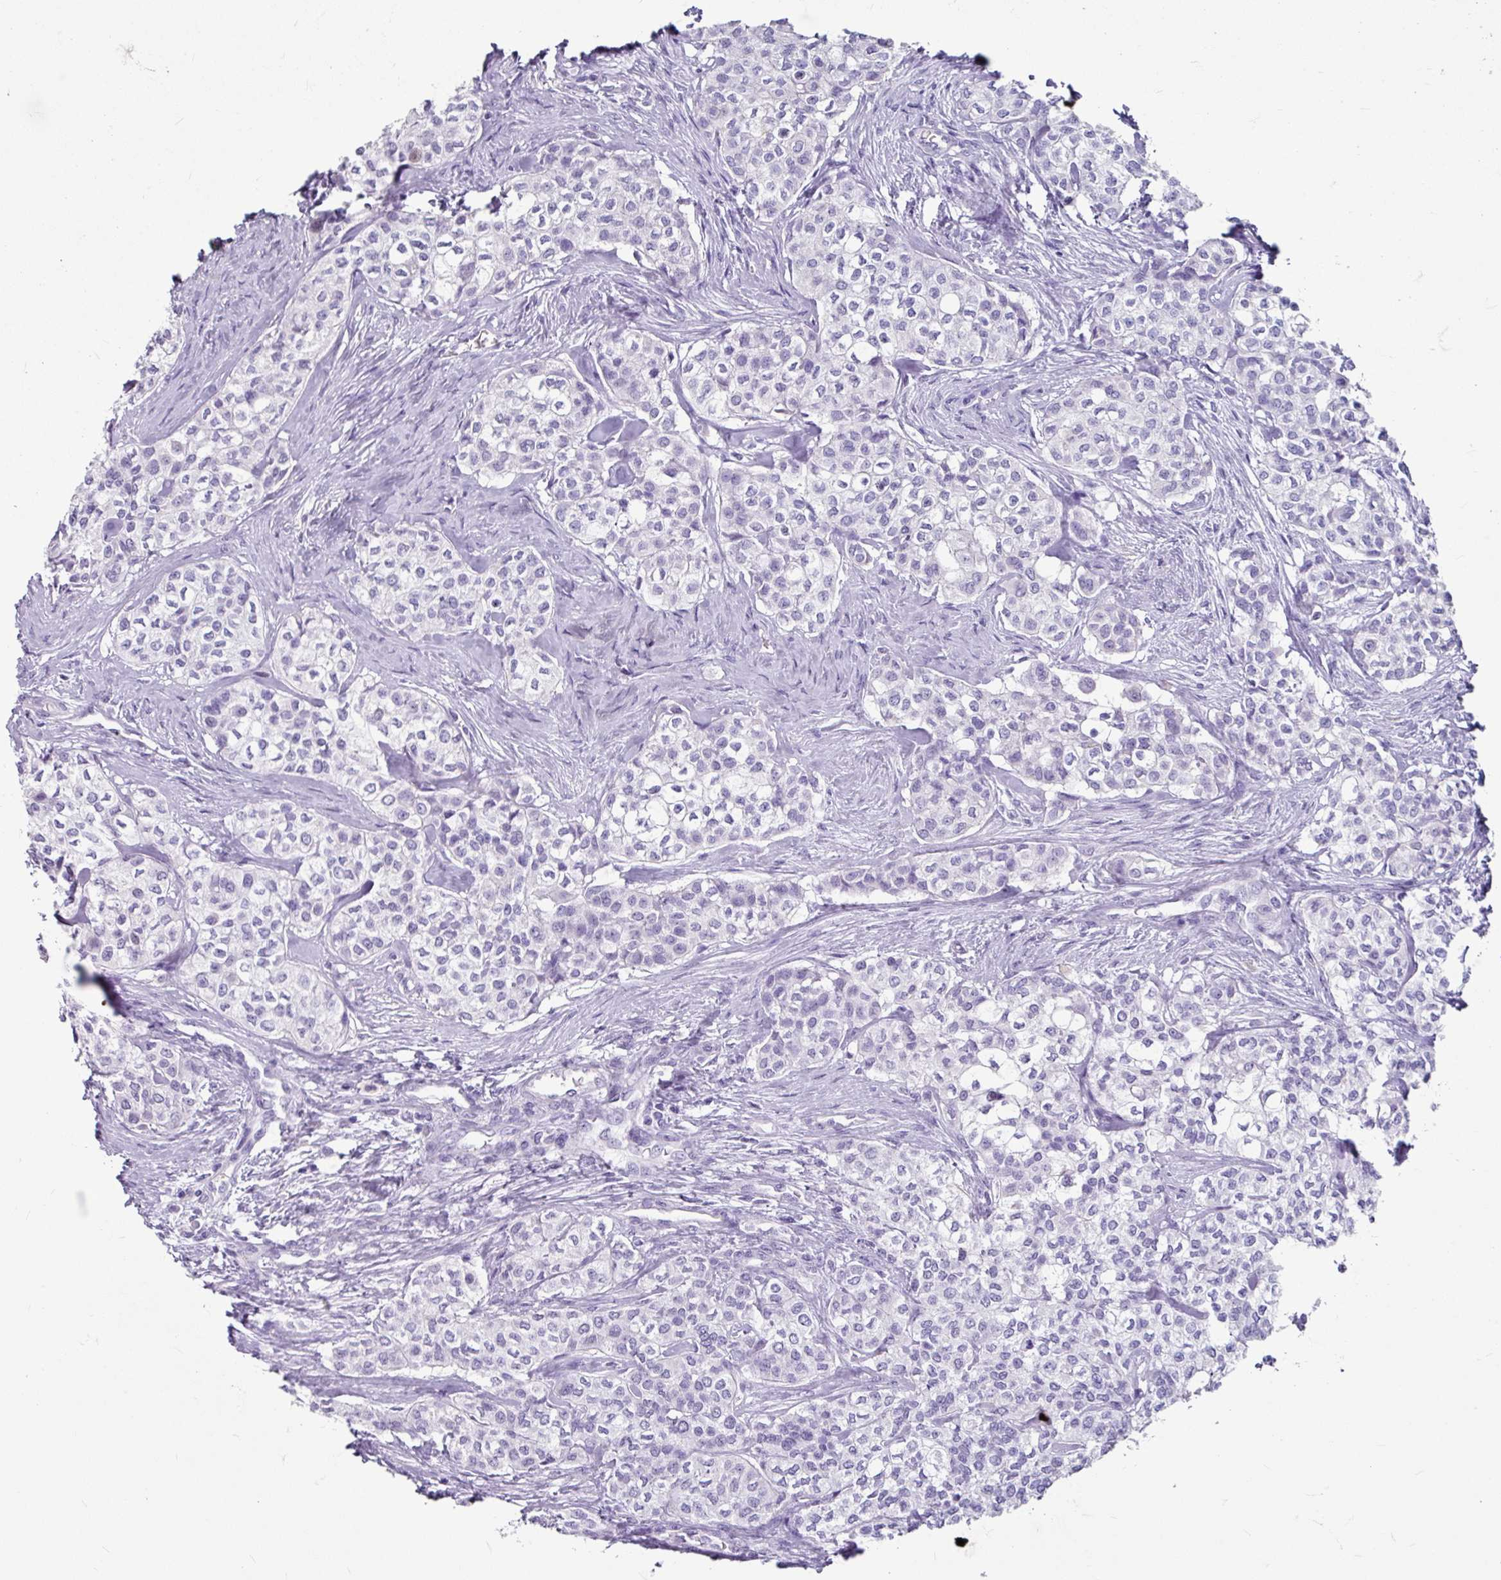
{"staining": {"intensity": "negative", "quantity": "none", "location": "none"}, "tissue": "head and neck cancer", "cell_type": "Tumor cells", "image_type": "cancer", "snomed": [{"axis": "morphology", "description": "Adenocarcinoma, NOS"}, {"axis": "topography", "description": "Head-Neck"}], "caption": "The histopathology image reveals no staining of tumor cells in head and neck adenocarcinoma.", "gene": "ANKRD1", "patient": {"sex": "male", "age": 81}}